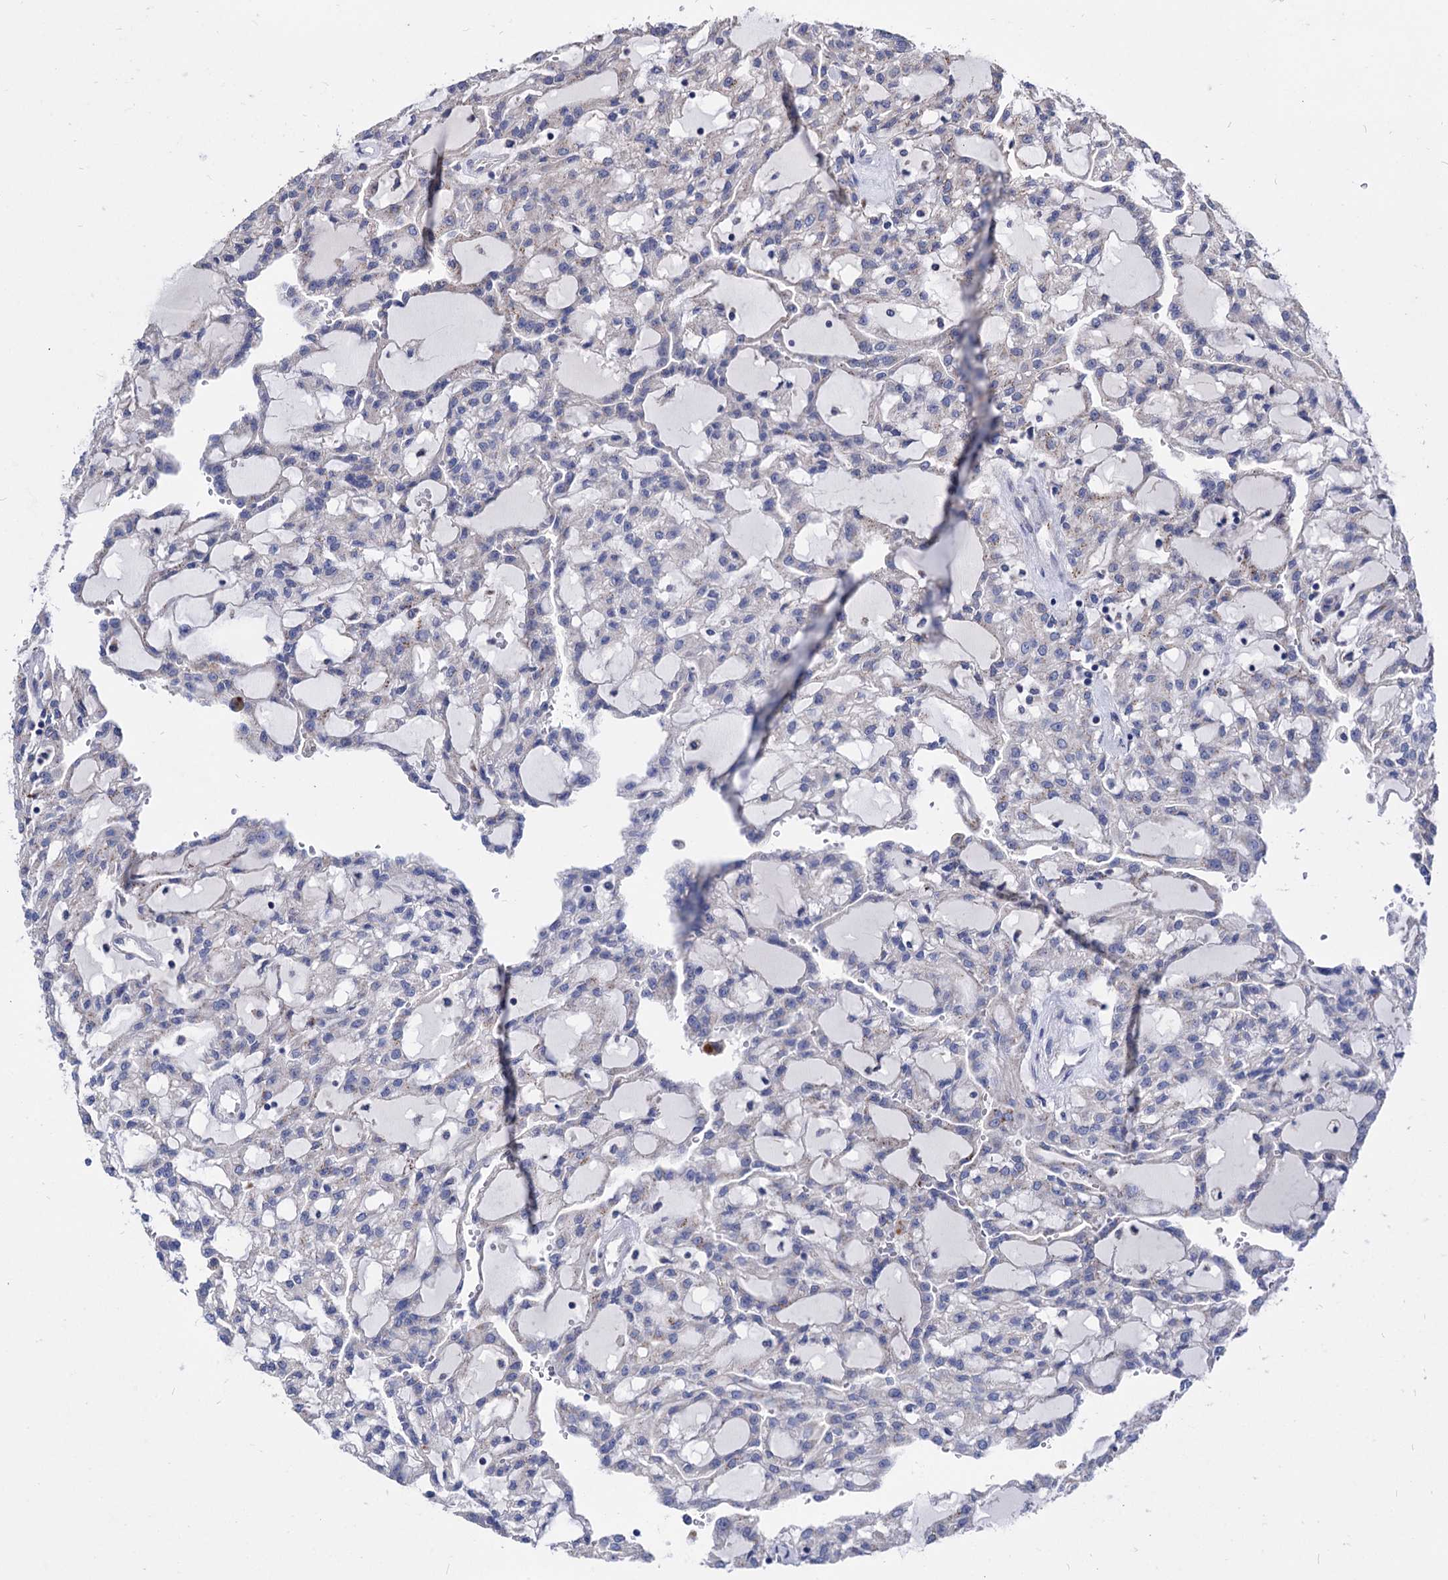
{"staining": {"intensity": "negative", "quantity": "none", "location": "none"}, "tissue": "renal cancer", "cell_type": "Tumor cells", "image_type": "cancer", "snomed": [{"axis": "morphology", "description": "Adenocarcinoma, NOS"}, {"axis": "topography", "description": "Kidney"}], "caption": "Tumor cells are negative for brown protein staining in renal cancer (adenocarcinoma).", "gene": "ESD", "patient": {"sex": "male", "age": 63}}